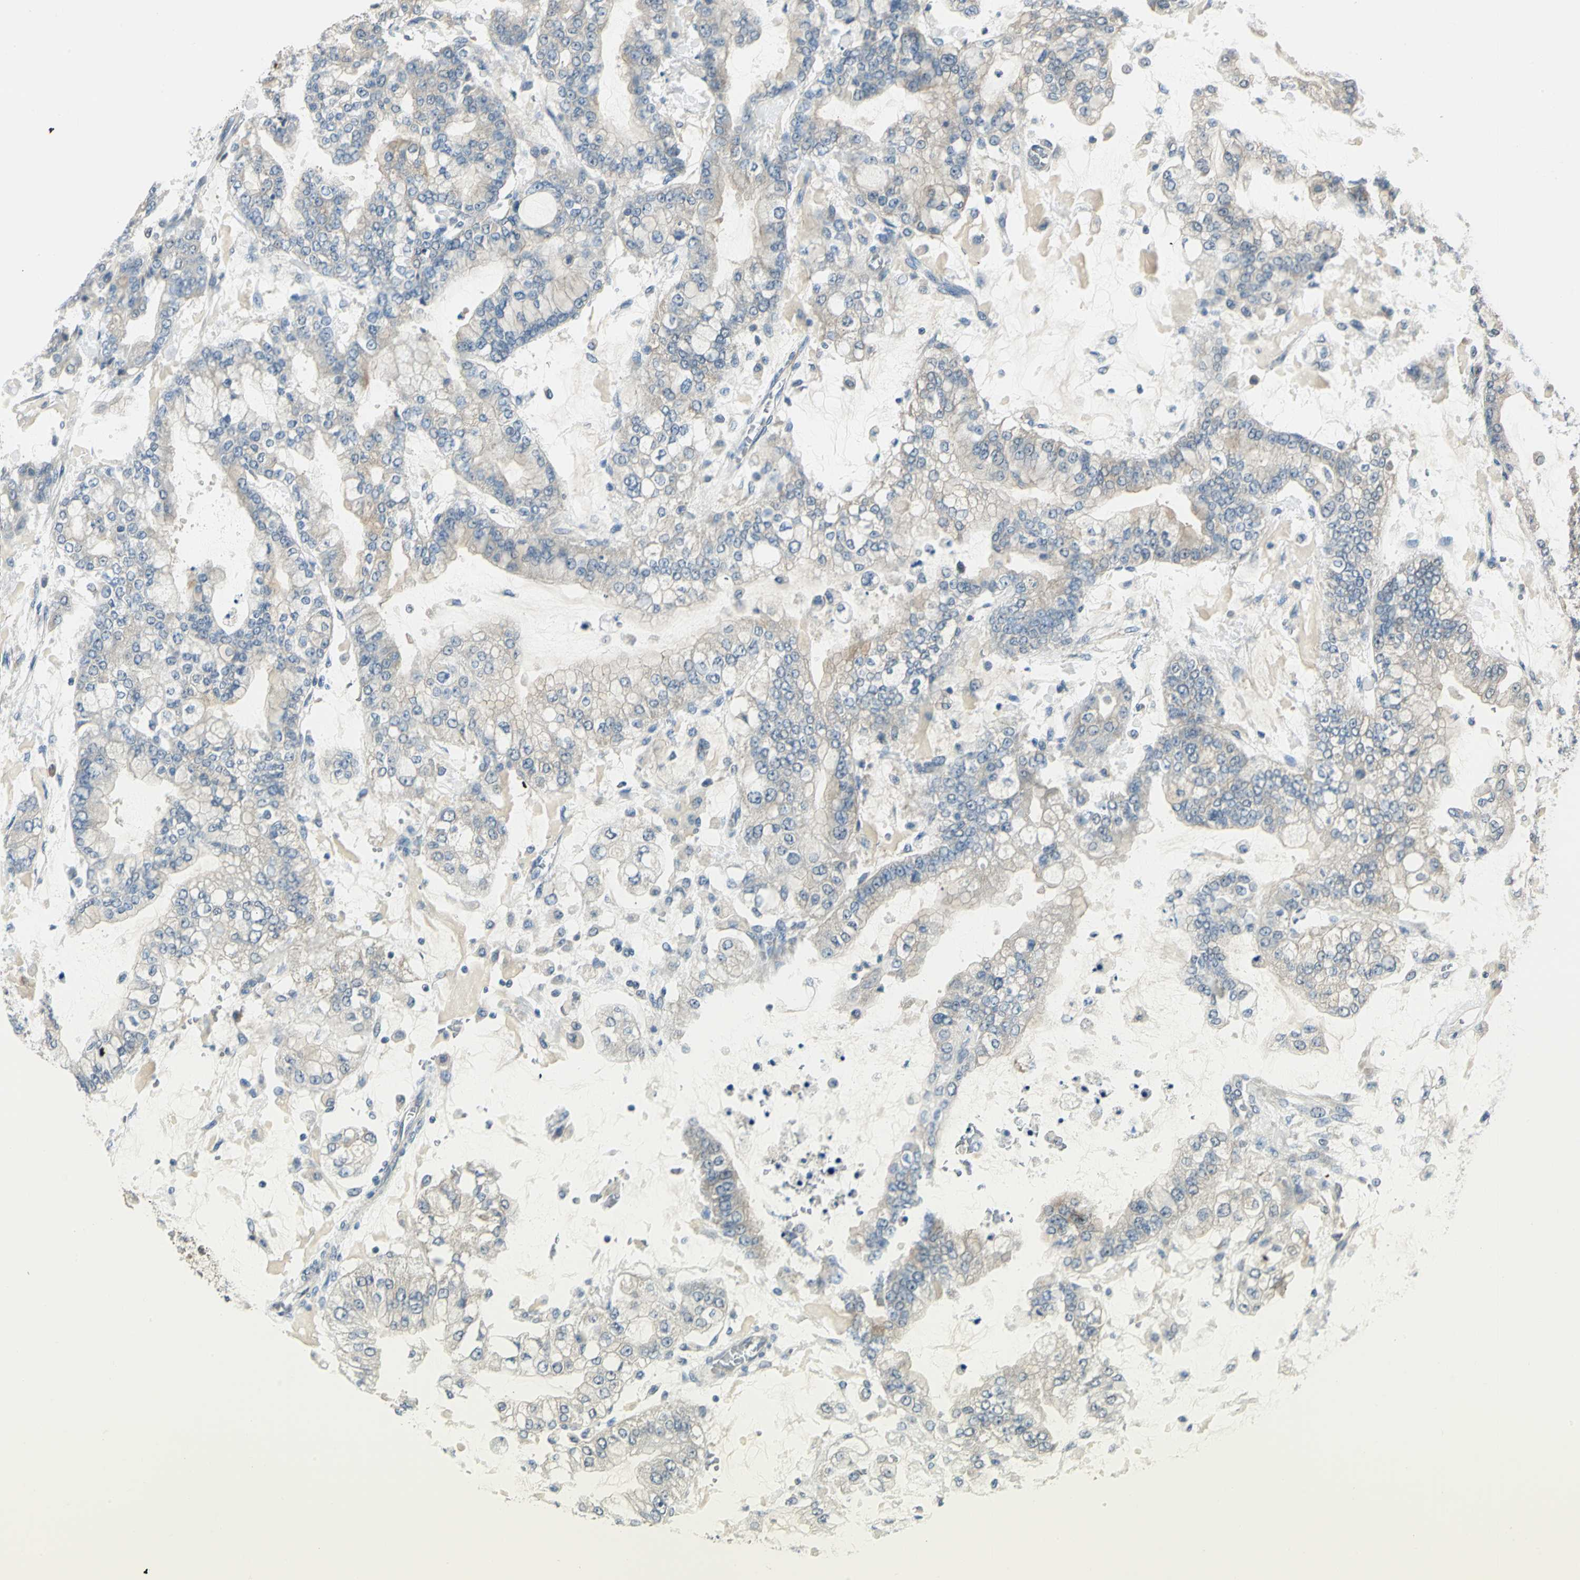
{"staining": {"intensity": "moderate", "quantity": "<25%", "location": "cytoplasmic/membranous"}, "tissue": "stomach cancer", "cell_type": "Tumor cells", "image_type": "cancer", "snomed": [{"axis": "morphology", "description": "Adenocarcinoma, NOS"}, {"axis": "topography", "description": "Stomach"}], "caption": "A photomicrograph showing moderate cytoplasmic/membranous positivity in about <25% of tumor cells in stomach cancer (adenocarcinoma), as visualized by brown immunohistochemical staining.", "gene": "SHC2", "patient": {"sex": "male", "age": 76}}